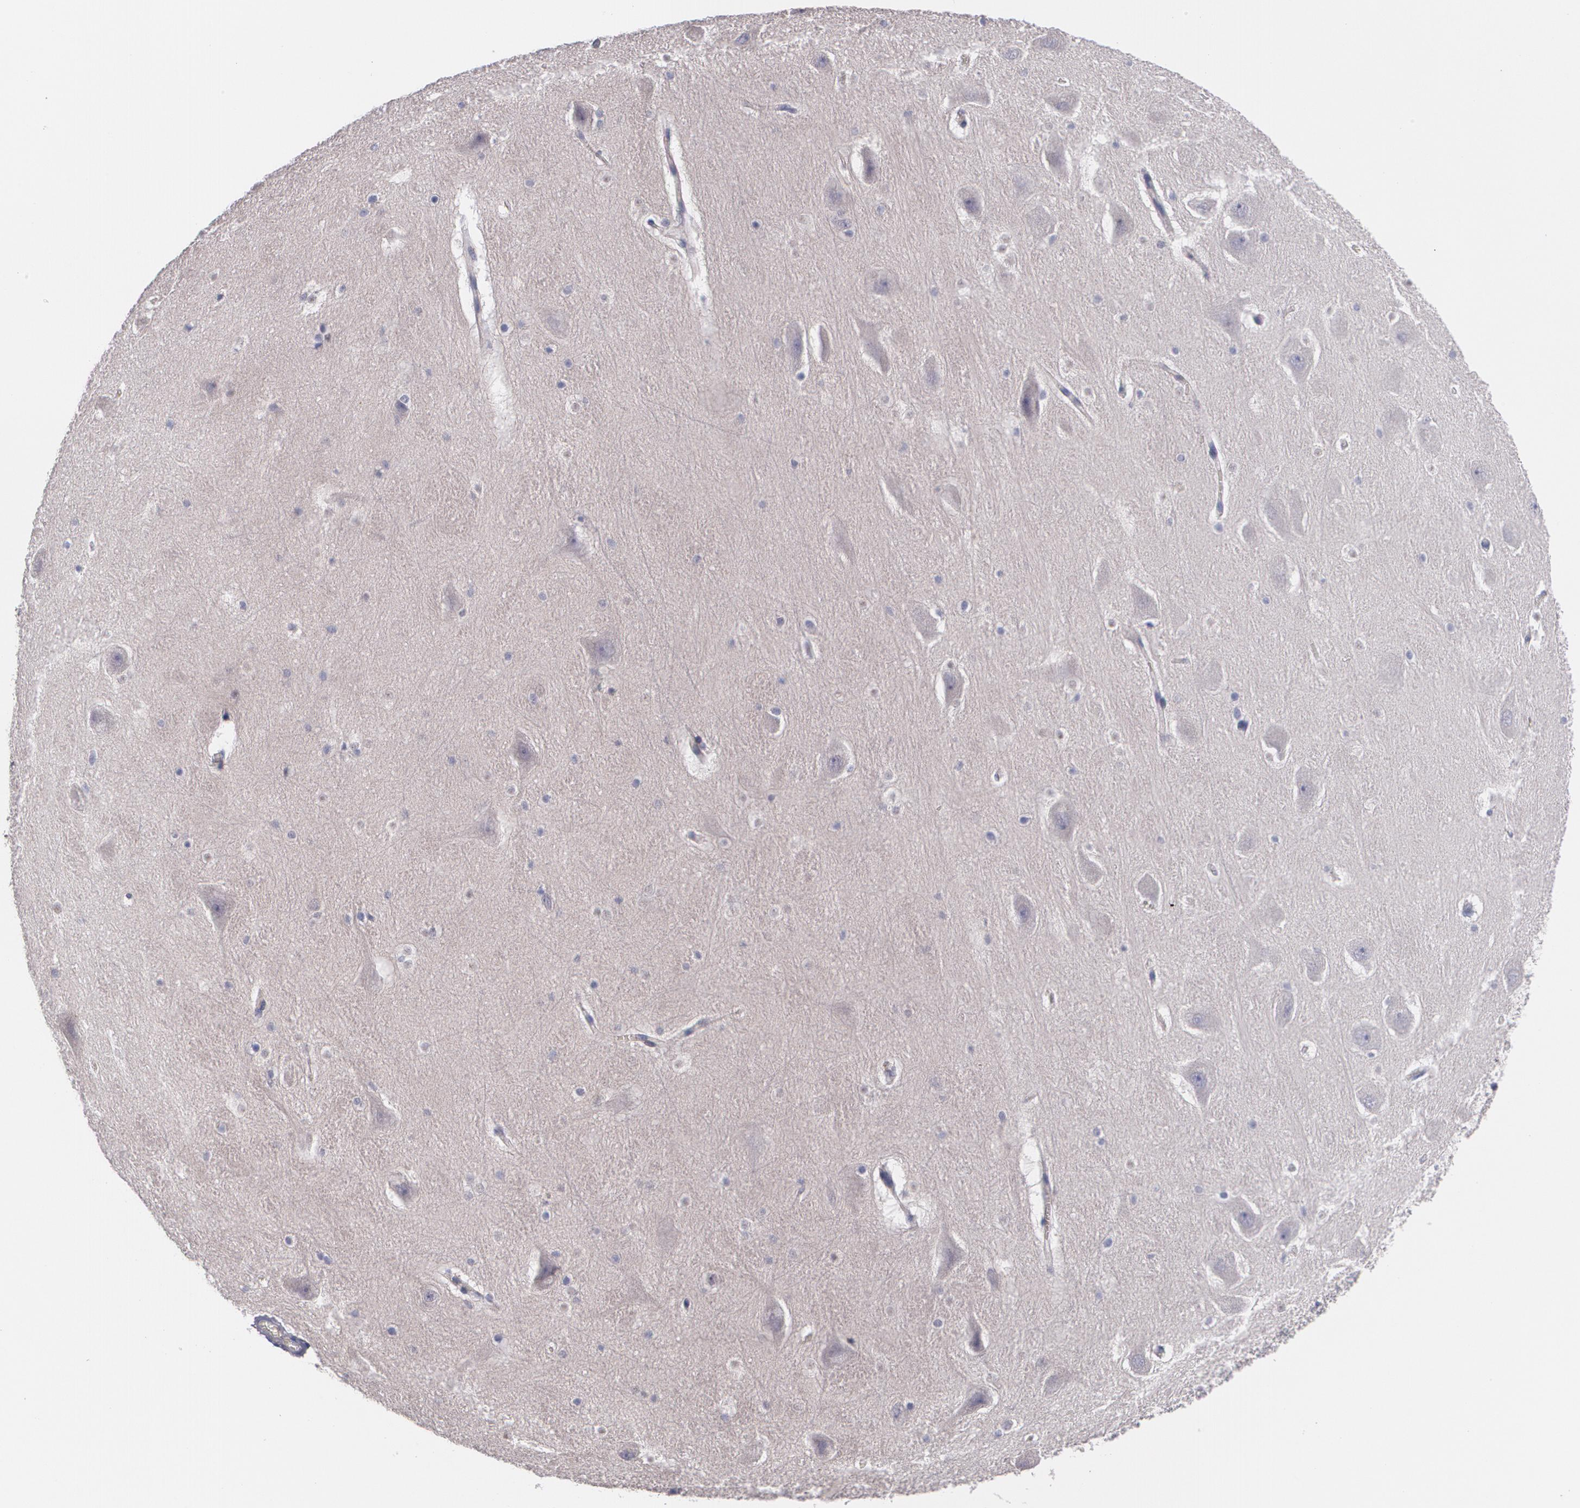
{"staining": {"intensity": "negative", "quantity": "none", "location": "none"}, "tissue": "hippocampus", "cell_type": "Glial cells", "image_type": "normal", "snomed": [{"axis": "morphology", "description": "Normal tissue, NOS"}, {"axis": "topography", "description": "Hippocampus"}], "caption": "The immunohistochemistry (IHC) photomicrograph has no significant expression in glial cells of hippocampus. (Immunohistochemistry, brightfield microscopy, high magnification).", "gene": "FBLN1", "patient": {"sex": "male", "age": 45}}